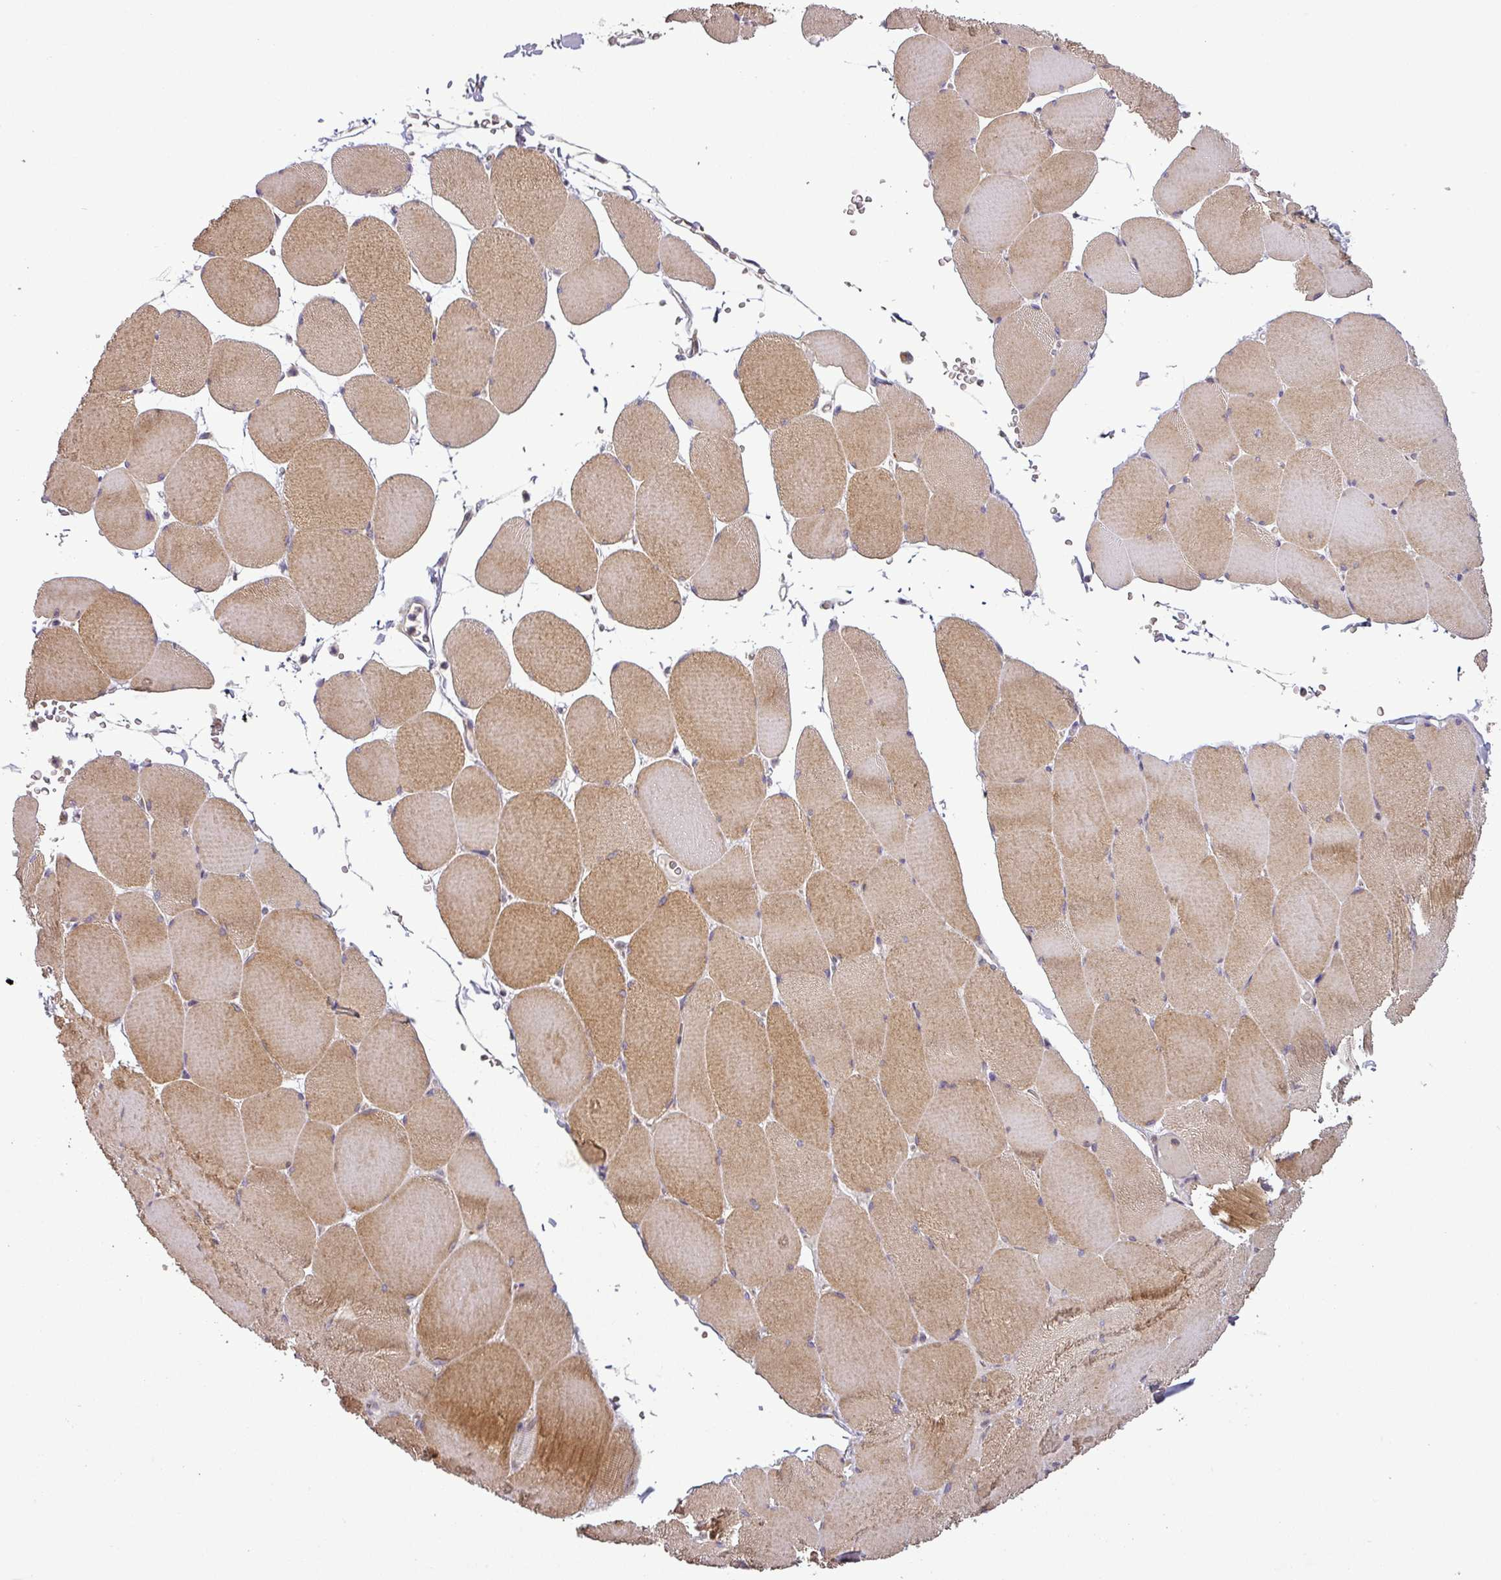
{"staining": {"intensity": "moderate", "quantity": "25%-75%", "location": "cytoplasmic/membranous"}, "tissue": "skeletal muscle", "cell_type": "Myocytes", "image_type": "normal", "snomed": [{"axis": "morphology", "description": "Normal tissue, NOS"}, {"axis": "topography", "description": "Skeletal muscle"}, {"axis": "topography", "description": "Head-Neck"}], "caption": "Skeletal muscle stained with a brown dye shows moderate cytoplasmic/membranous positive staining in approximately 25%-75% of myocytes.", "gene": "MOCS3", "patient": {"sex": "male", "age": 66}}